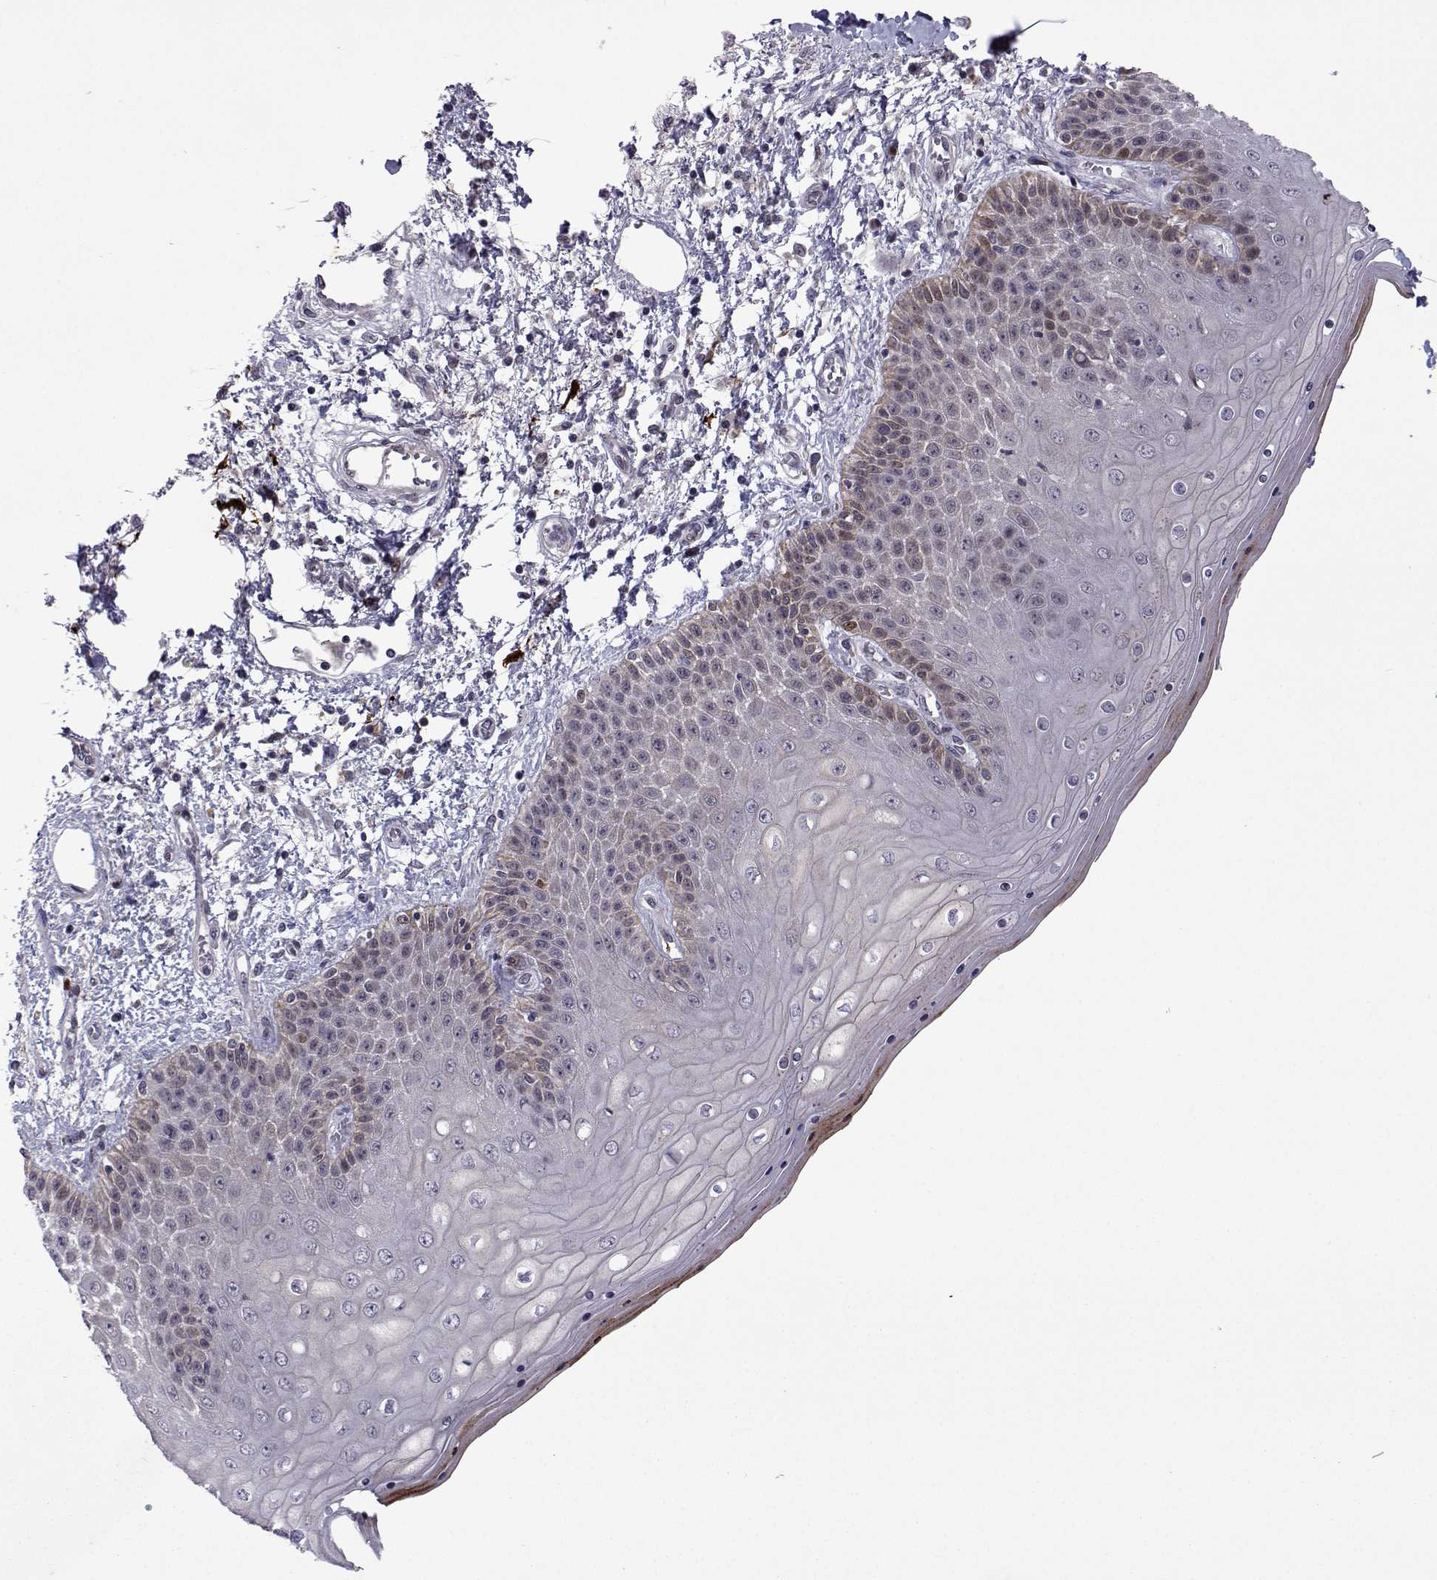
{"staining": {"intensity": "moderate", "quantity": "<25%", "location": "cytoplasmic/membranous,nuclear"}, "tissue": "skin", "cell_type": "Epidermal cells", "image_type": "normal", "snomed": [{"axis": "morphology", "description": "Normal tissue, NOS"}, {"axis": "topography", "description": "Anal"}], "caption": "IHC (DAB (3,3'-diaminobenzidine)) staining of normal skin reveals moderate cytoplasmic/membranous,nuclear protein expression in about <25% of epidermal cells. (Stains: DAB in brown, nuclei in blue, Microscopy: brightfield microscopy at high magnification).", "gene": "EFCAB3", "patient": {"sex": "female", "age": 46}}